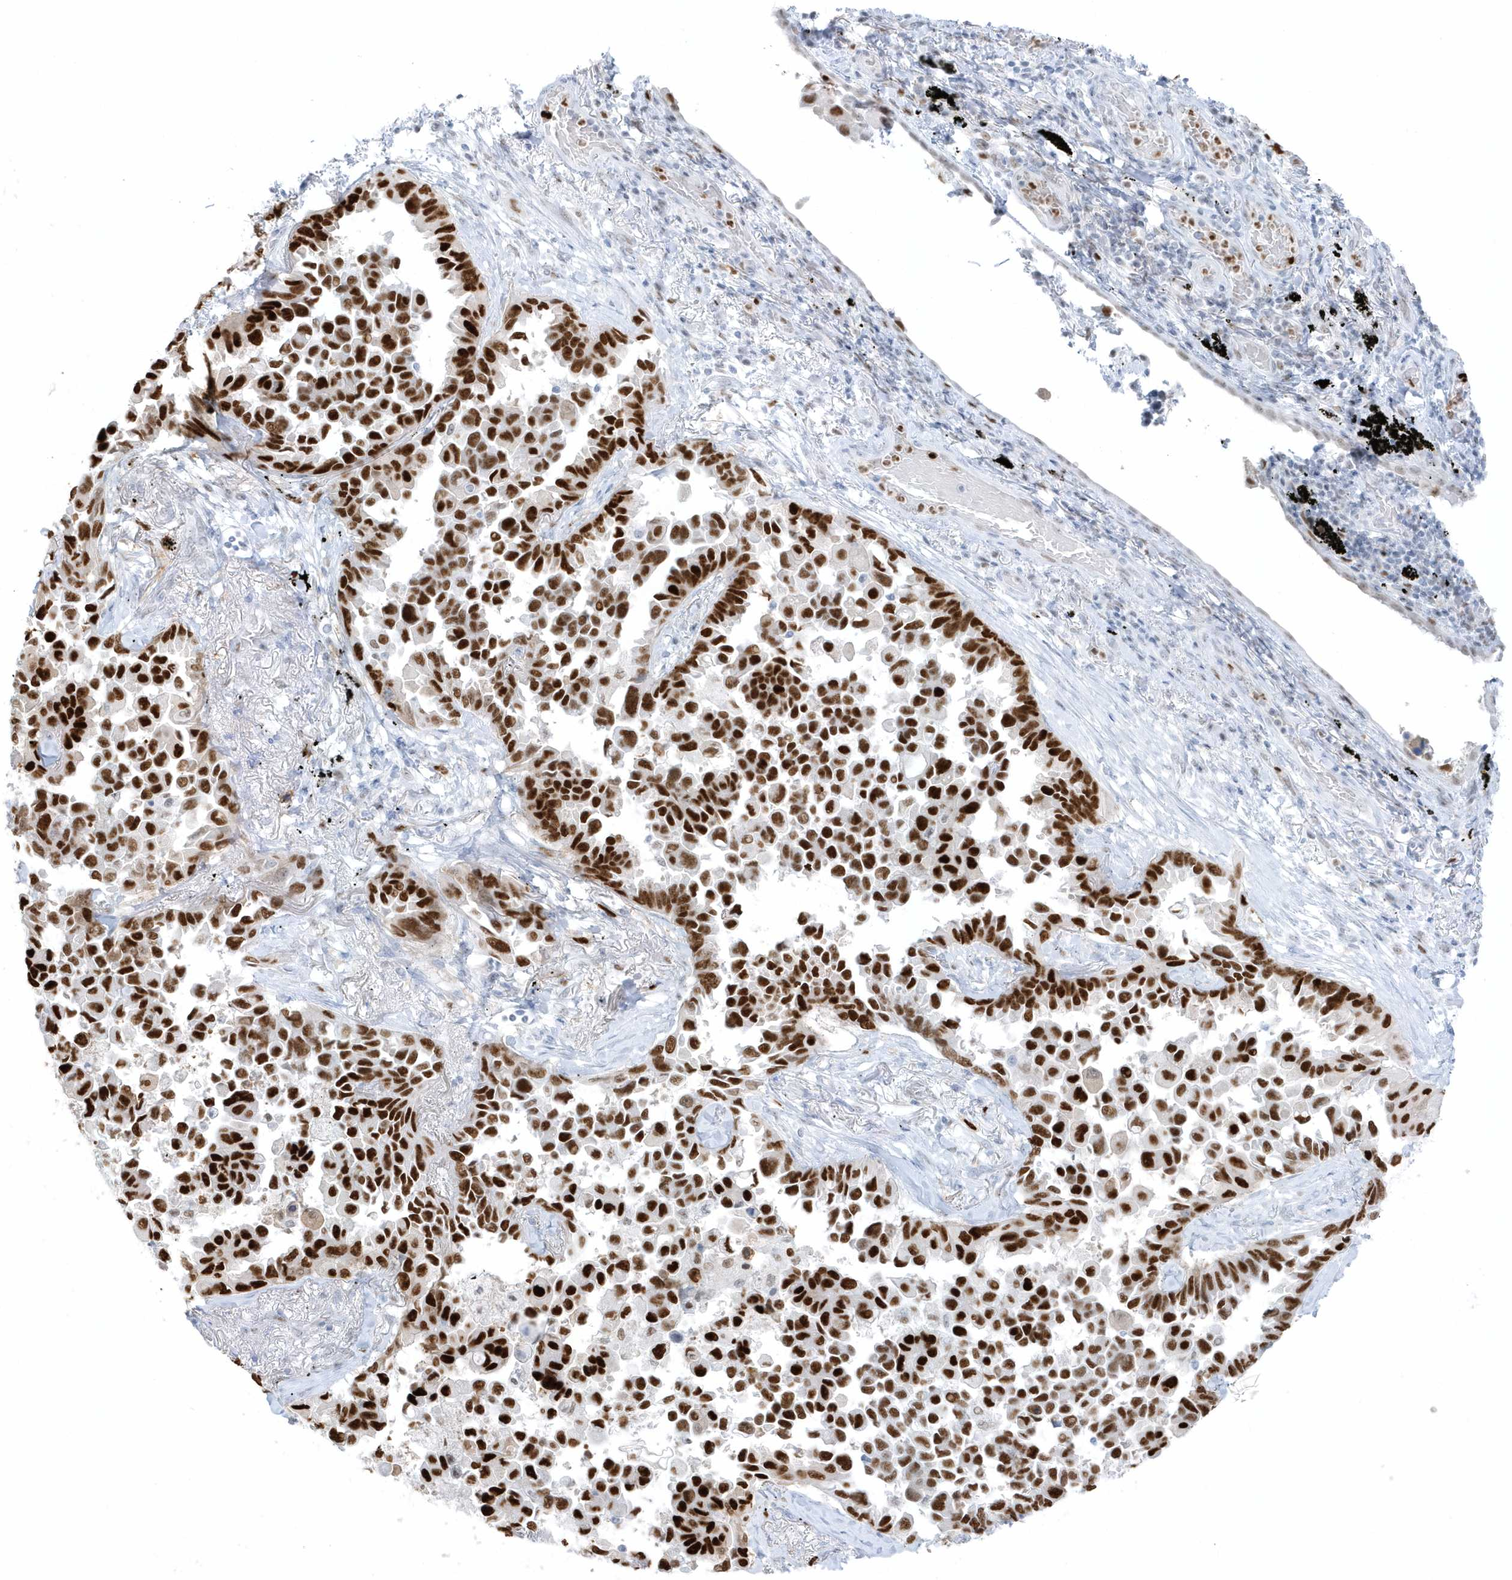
{"staining": {"intensity": "strong", "quantity": ">75%", "location": "nuclear"}, "tissue": "lung cancer", "cell_type": "Tumor cells", "image_type": "cancer", "snomed": [{"axis": "morphology", "description": "Adenocarcinoma, NOS"}, {"axis": "topography", "description": "Lung"}], "caption": "Immunohistochemical staining of adenocarcinoma (lung) reveals high levels of strong nuclear protein staining in about >75% of tumor cells. Using DAB (3,3'-diaminobenzidine) (brown) and hematoxylin (blue) stains, captured at high magnification using brightfield microscopy.", "gene": "SMIM34", "patient": {"sex": "female", "age": 67}}